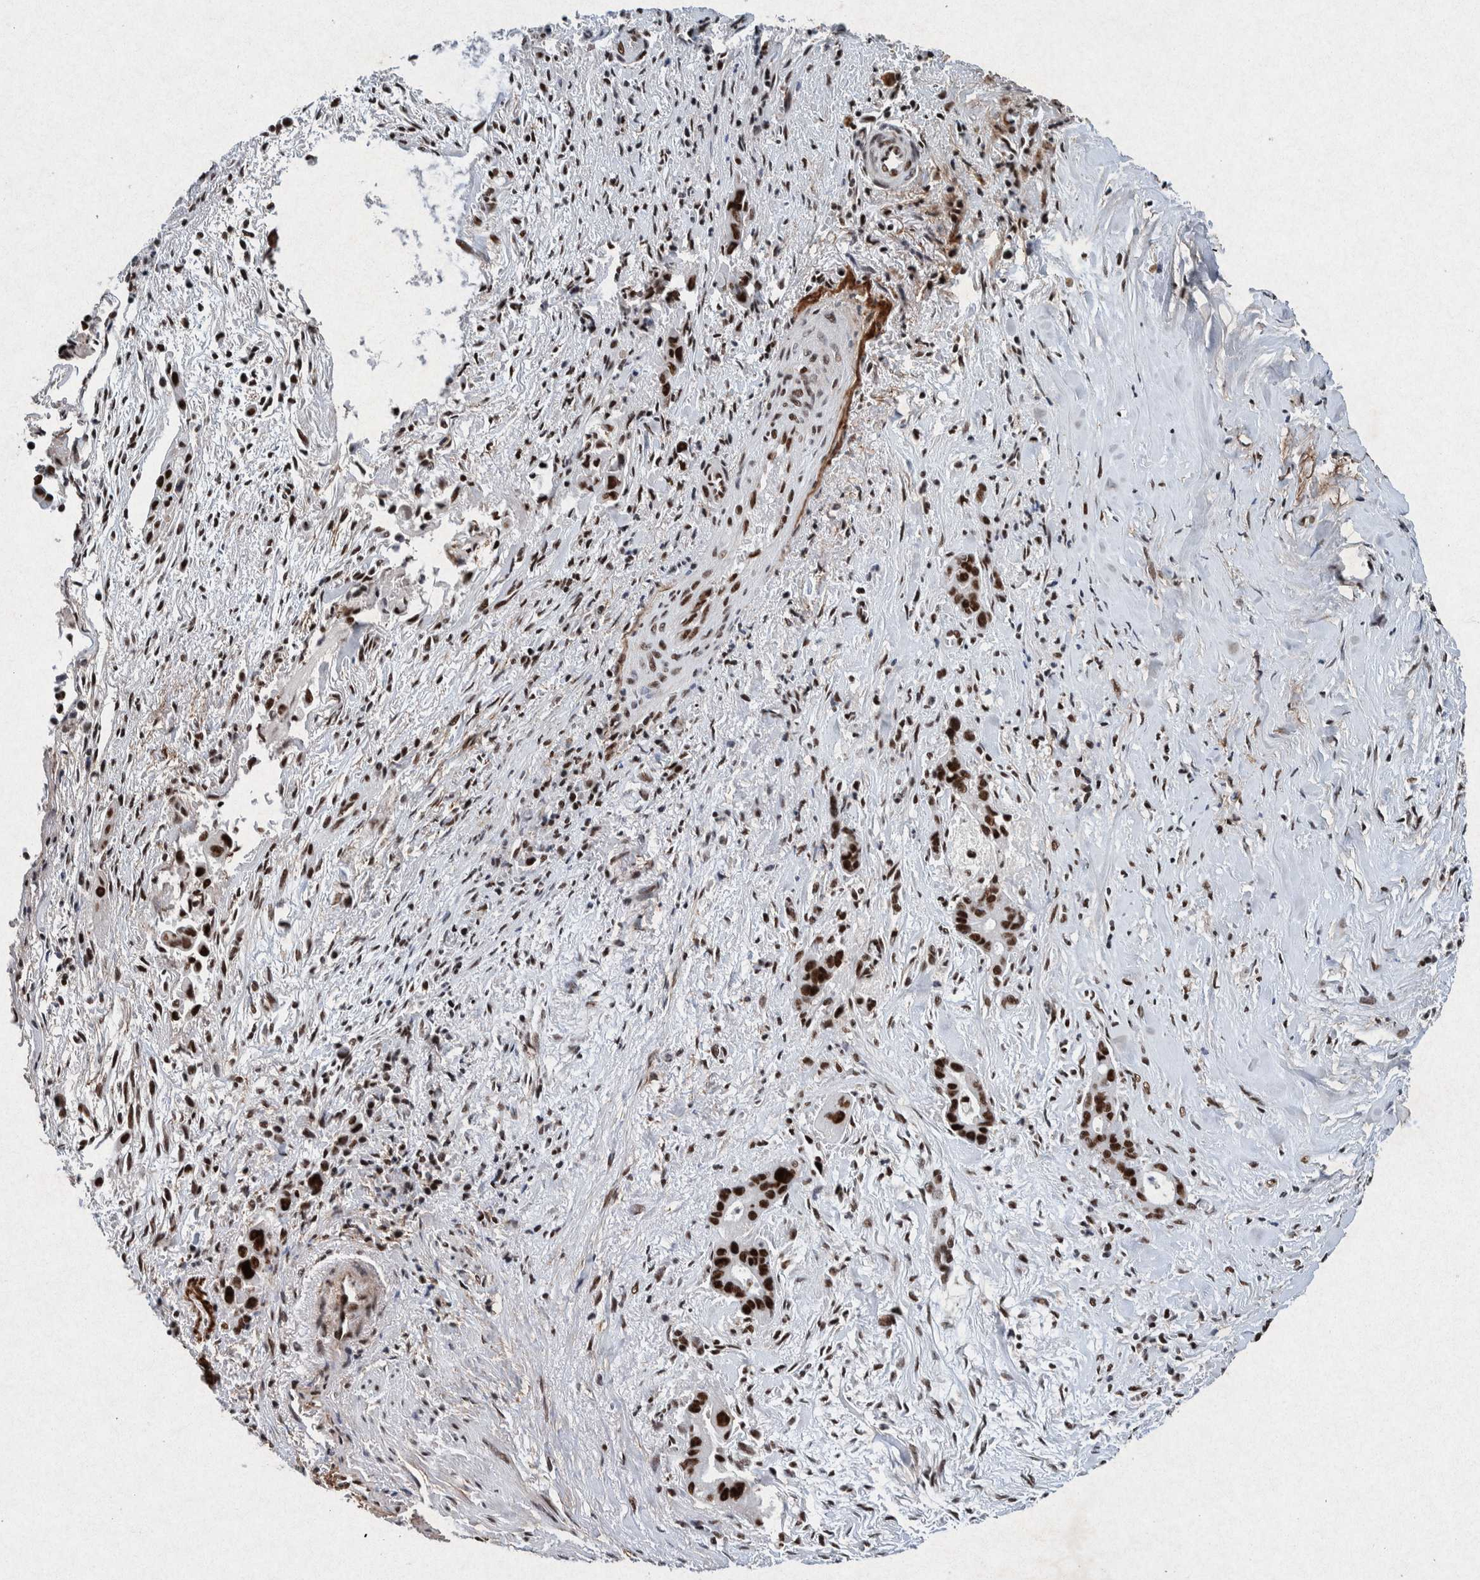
{"staining": {"intensity": "strong", "quantity": ">75%", "location": "nuclear"}, "tissue": "liver cancer", "cell_type": "Tumor cells", "image_type": "cancer", "snomed": [{"axis": "morphology", "description": "Cholangiocarcinoma"}, {"axis": "topography", "description": "Liver"}], "caption": "Liver cholangiocarcinoma stained with a protein marker shows strong staining in tumor cells.", "gene": "TAF10", "patient": {"sex": "female", "age": 55}}